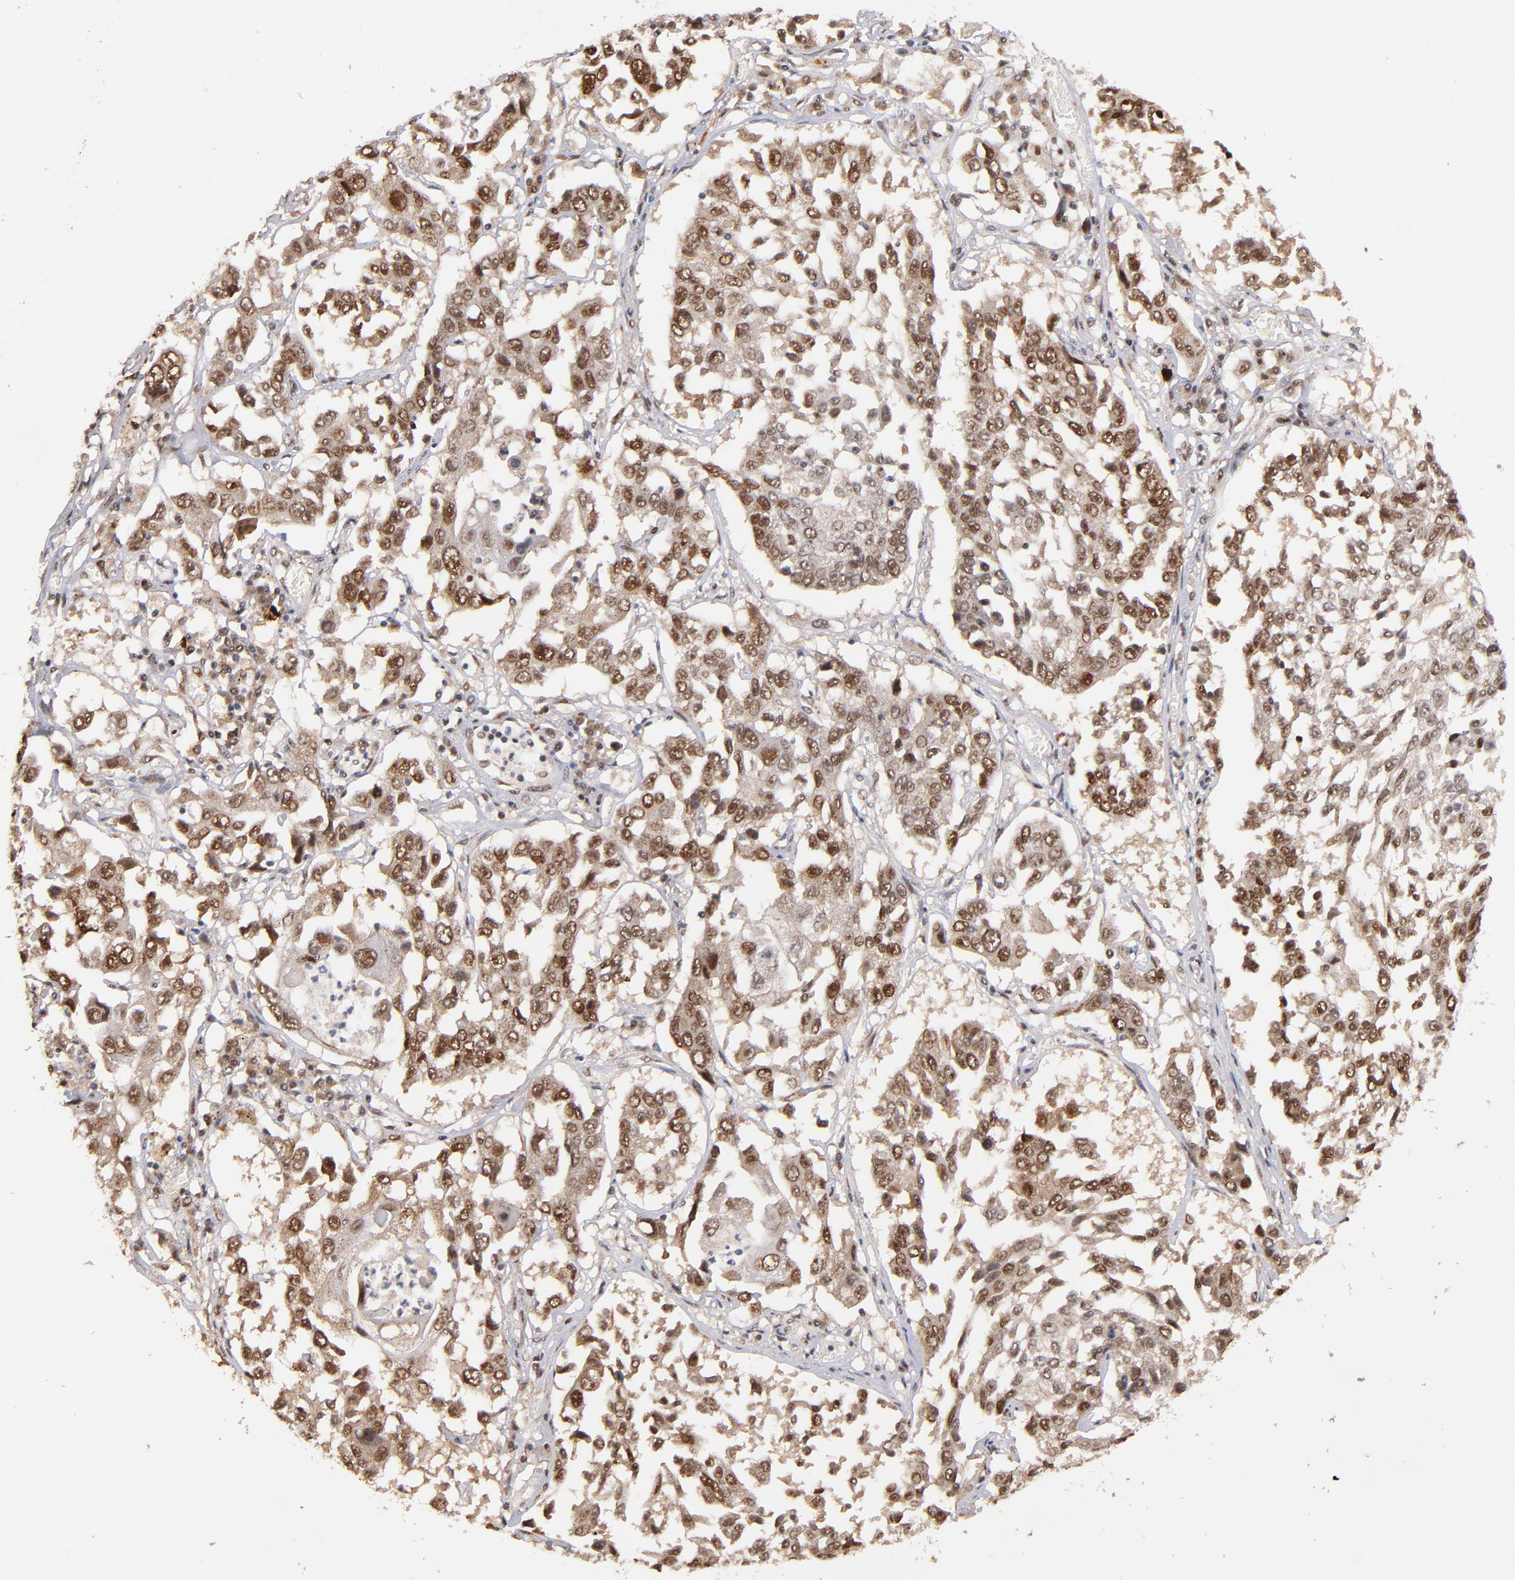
{"staining": {"intensity": "strong", "quantity": ">75%", "location": "cytoplasmic/membranous,nuclear"}, "tissue": "lung cancer", "cell_type": "Tumor cells", "image_type": "cancer", "snomed": [{"axis": "morphology", "description": "Squamous cell carcinoma, NOS"}, {"axis": "topography", "description": "Lung"}], "caption": "High-magnification brightfield microscopy of lung cancer (squamous cell carcinoma) stained with DAB (3,3'-diaminobenzidine) (brown) and counterstained with hematoxylin (blue). tumor cells exhibit strong cytoplasmic/membranous and nuclear expression is seen in about>75% of cells.", "gene": "EAPP", "patient": {"sex": "male", "age": 71}}